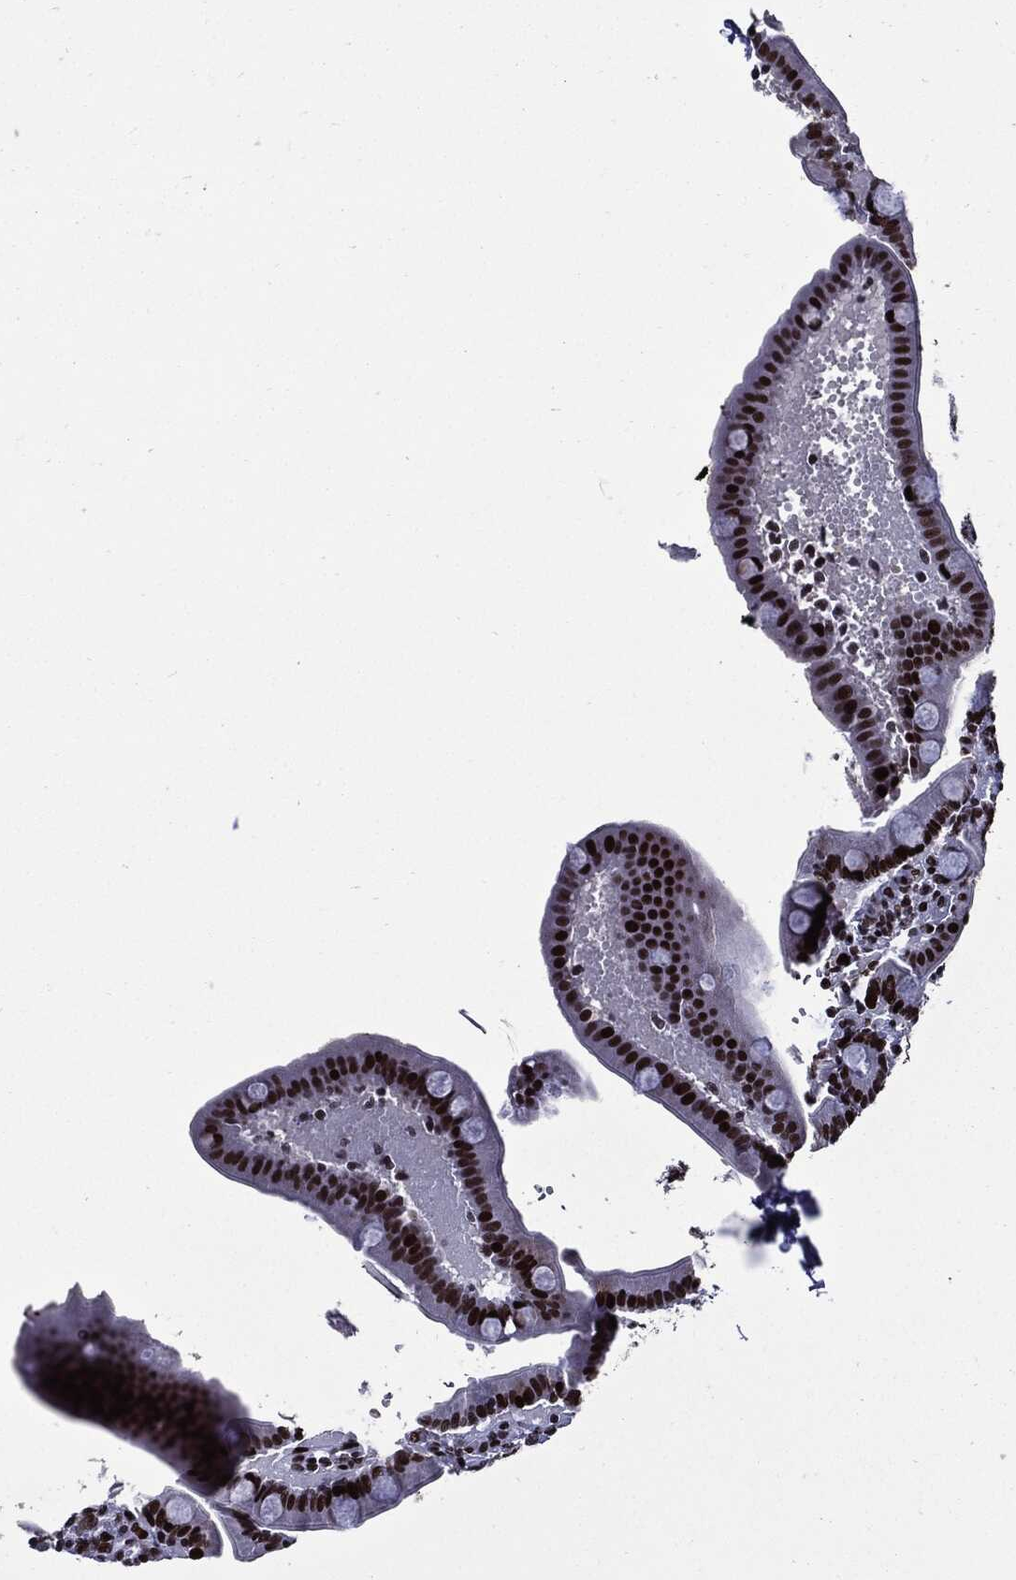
{"staining": {"intensity": "strong", "quantity": ">75%", "location": "nuclear"}, "tissue": "small intestine", "cell_type": "Glandular cells", "image_type": "normal", "snomed": [{"axis": "morphology", "description": "Normal tissue, NOS"}, {"axis": "topography", "description": "Small intestine"}], "caption": "Strong nuclear protein positivity is seen in approximately >75% of glandular cells in small intestine. (DAB IHC with brightfield microscopy, high magnification).", "gene": "ZFP91", "patient": {"sex": "male", "age": 66}}